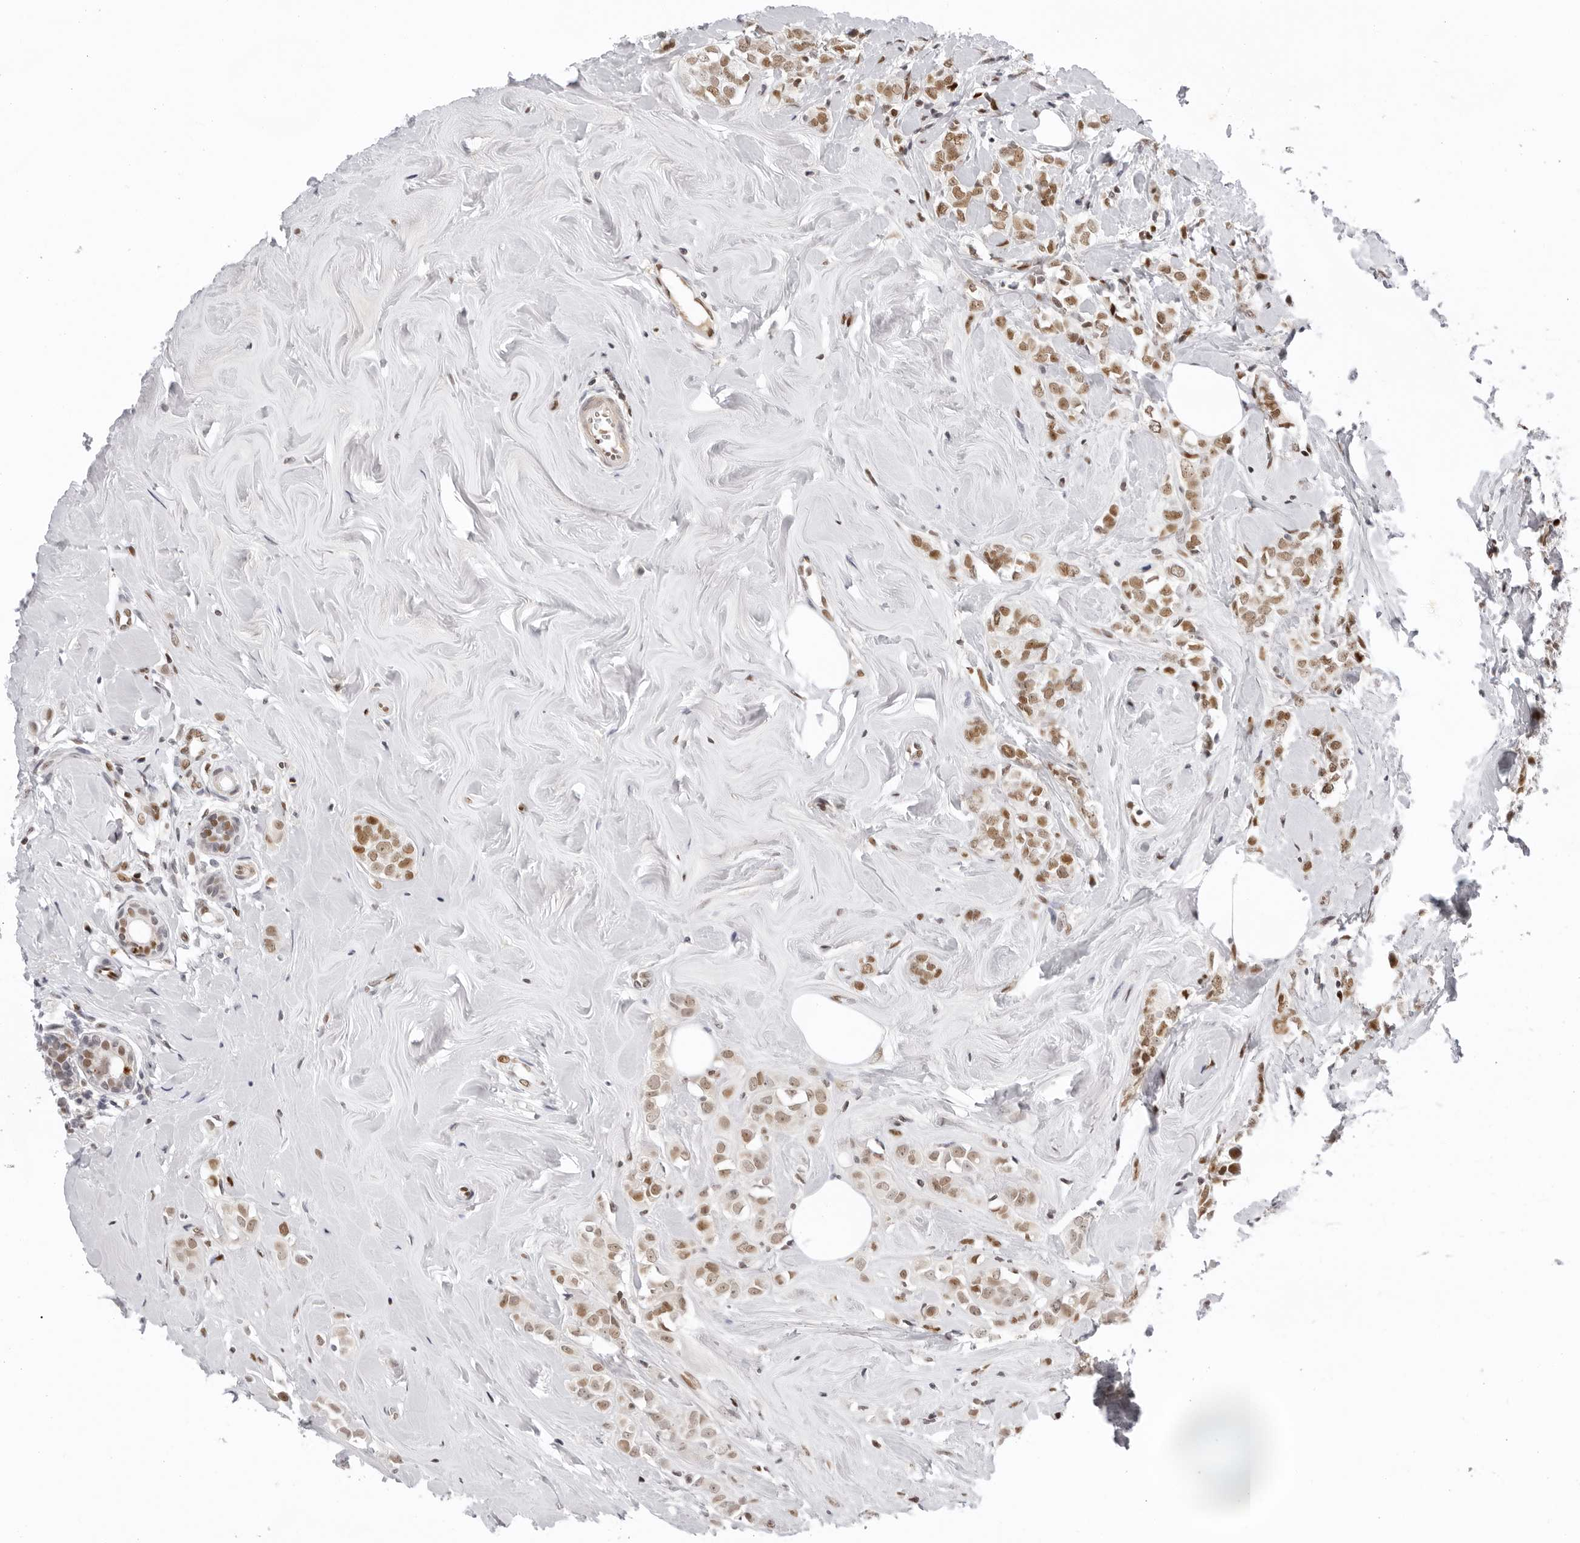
{"staining": {"intensity": "moderate", "quantity": ">75%", "location": "nuclear"}, "tissue": "breast cancer", "cell_type": "Tumor cells", "image_type": "cancer", "snomed": [{"axis": "morphology", "description": "Lobular carcinoma"}, {"axis": "topography", "description": "Breast"}], "caption": "The histopathology image displays staining of lobular carcinoma (breast), revealing moderate nuclear protein expression (brown color) within tumor cells.", "gene": "OGG1", "patient": {"sex": "female", "age": 47}}